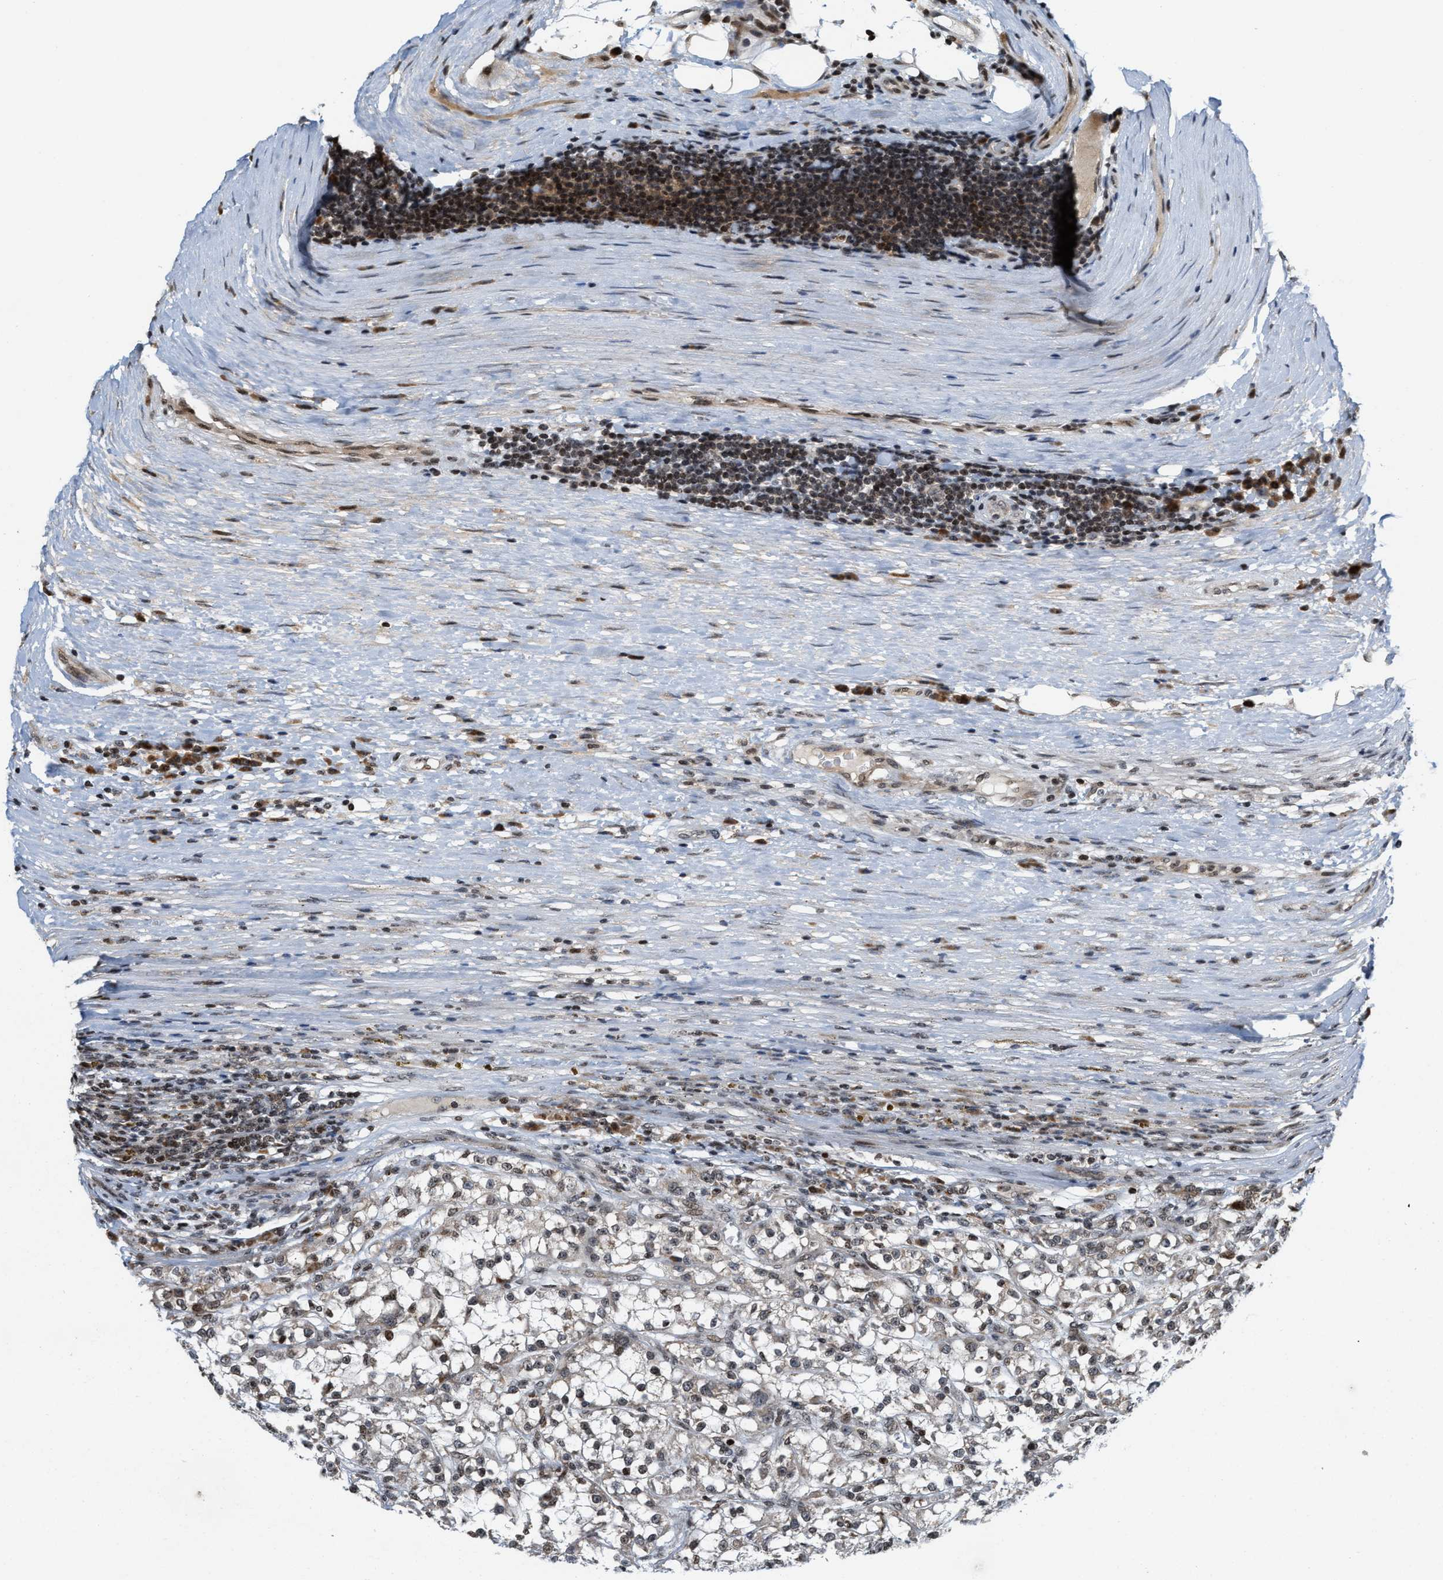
{"staining": {"intensity": "weak", "quantity": "25%-75%", "location": "nuclear"}, "tissue": "renal cancer", "cell_type": "Tumor cells", "image_type": "cancer", "snomed": [{"axis": "morphology", "description": "Adenocarcinoma, NOS"}, {"axis": "topography", "description": "Kidney"}], "caption": "Human adenocarcinoma (renal) stained with a brown dye exhibits weak nuclear positive expression in approximately 25%-75% of tumor cells.", "gene": "PDZD2", "patient": {"sex": "female", "age": 52}}